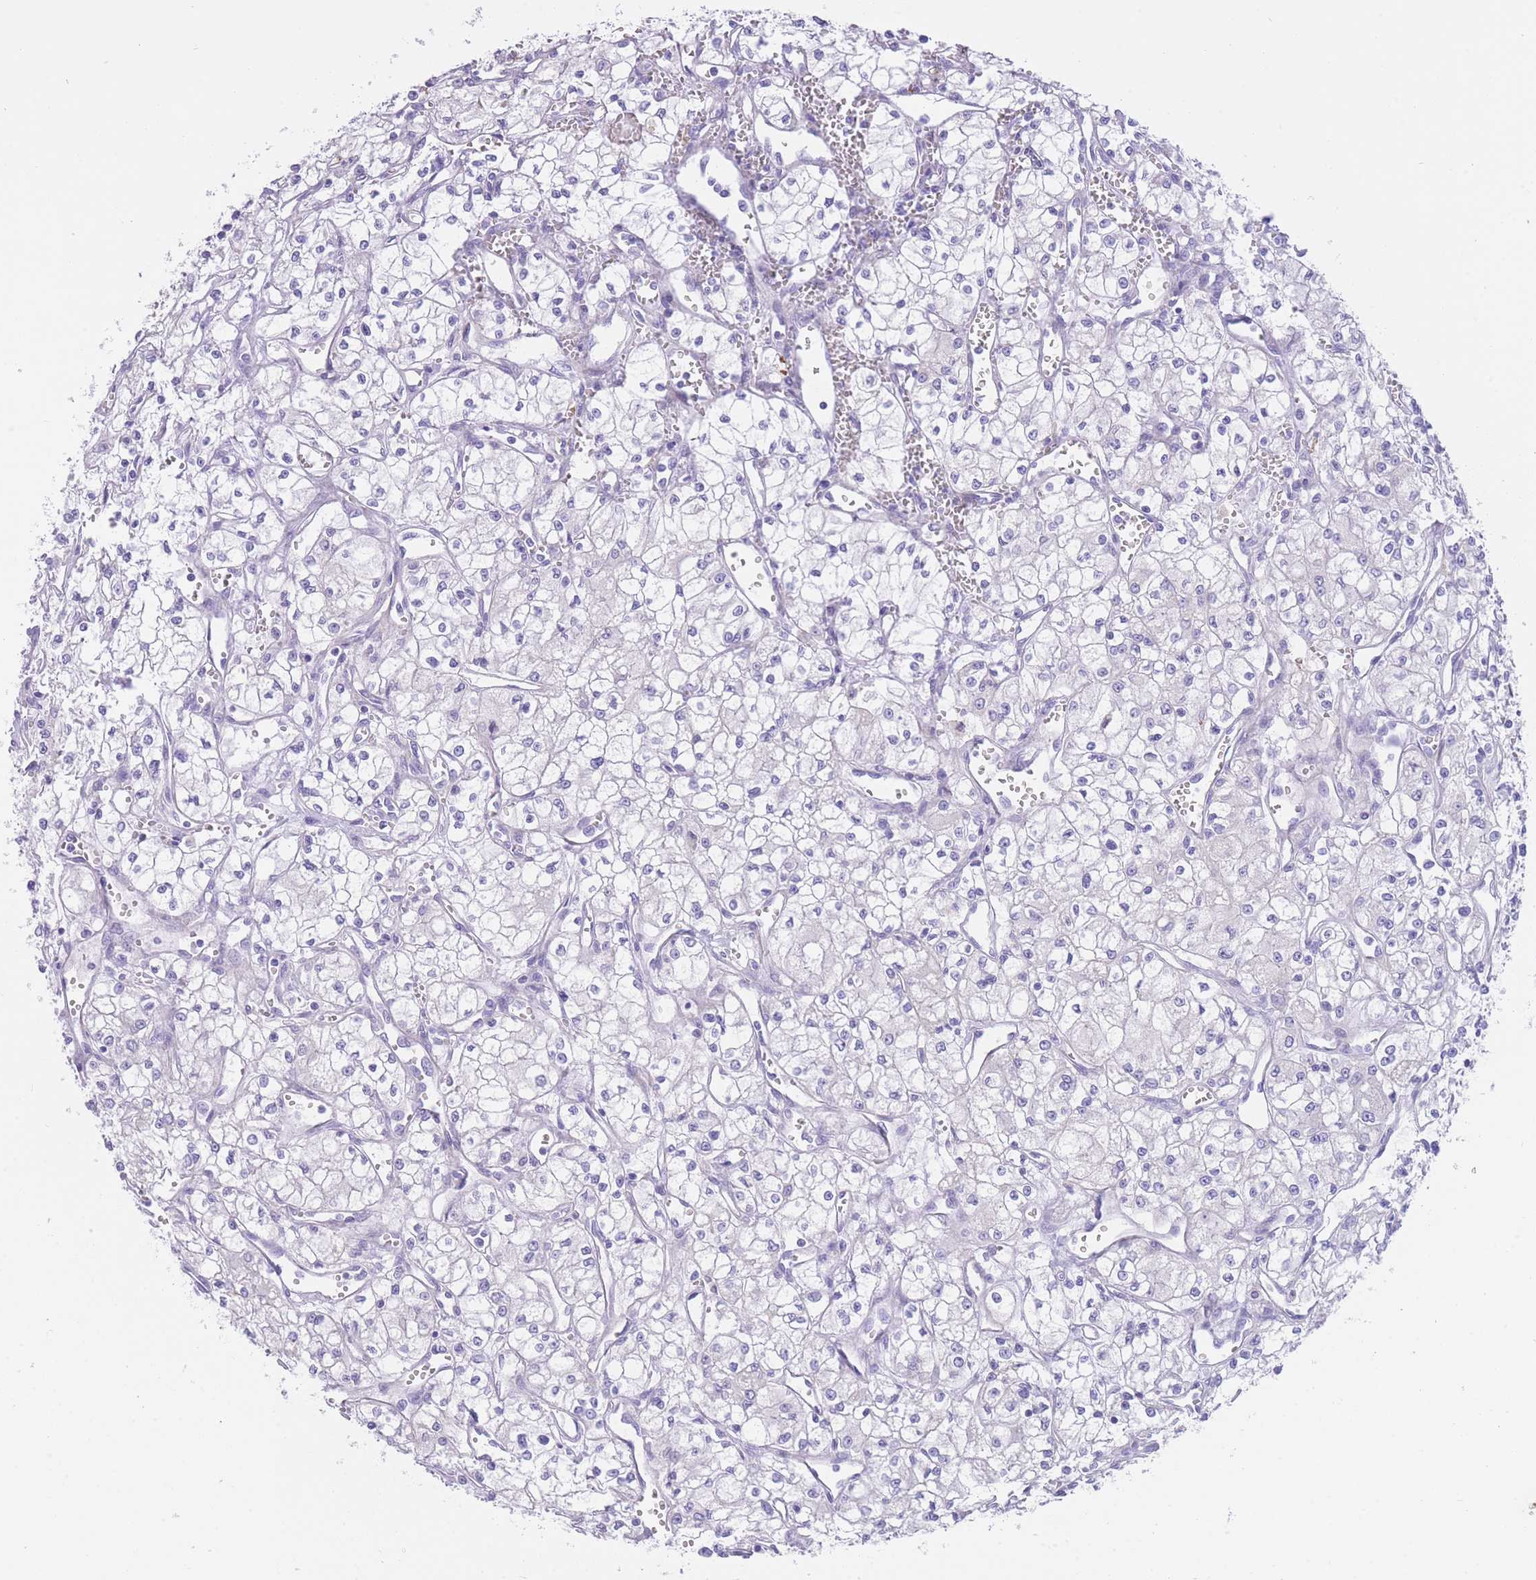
{"staining": {"intensity": "negative", "quantity": "none", "location": "none"}, "tissue": "renal cancer", "cell_type": "Tumor cells", "image_type": "cancer", "snomed": [{"axis": "morphology", "description": "Adenocarcinoma, NOS"}, {"axis": "topography", "description": "Kidney"}], "caption": "Immunohistochemistry image of neoplastic tissue: human adenocarcinoma (renal) stained with DAB shows no significant protein positivity in tumor cells. Brightfield microscopy of IHC stained with DAB (3,3'-diaminobenzidine) (brown) and hematoxylin (blue), captured at high magnification.", "gene": "QTRT1", "patient": {"sex": "male", "age": 59}}